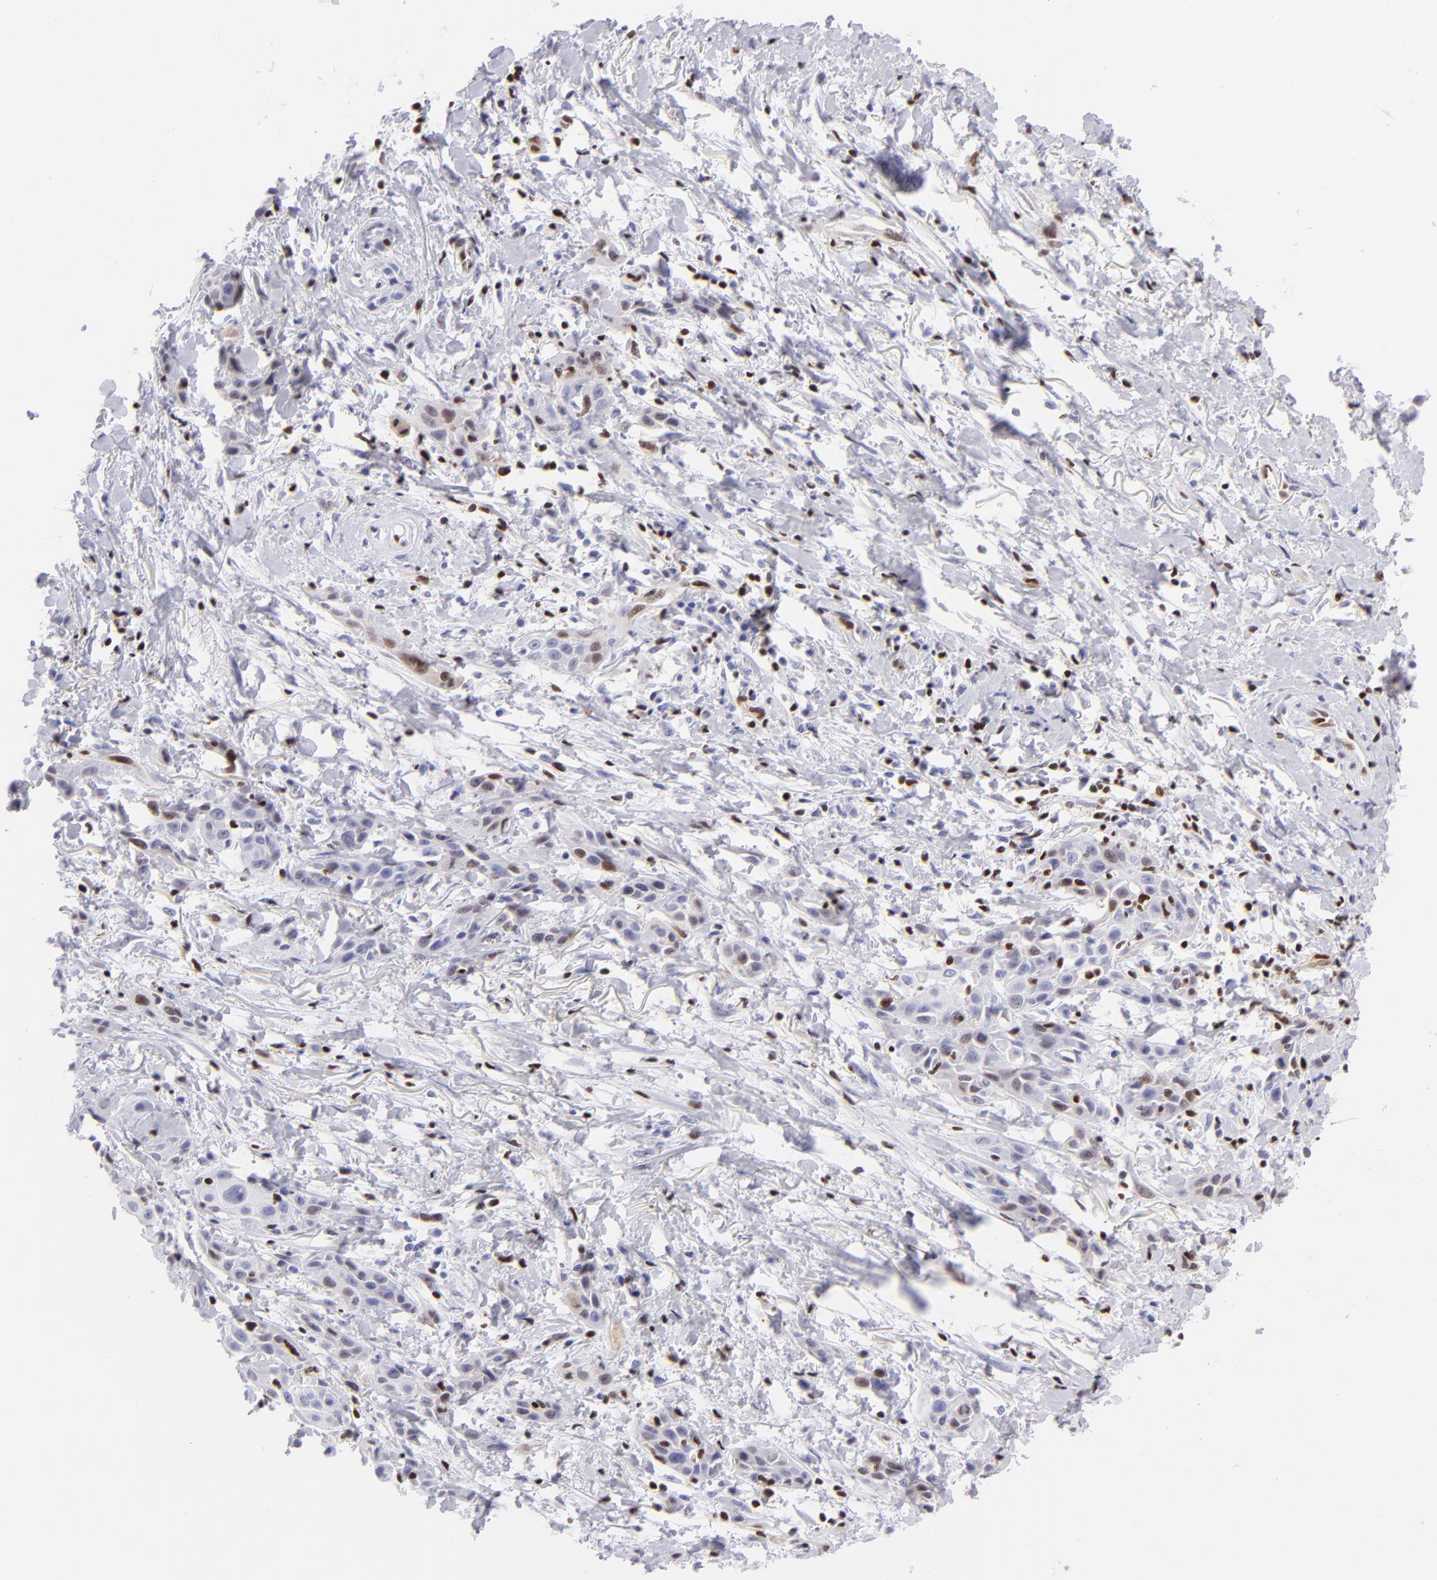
{"staining": {"intensity": "weak", "quantity": "<25%", "location": "nuclear"}, "tissue": "skin cancer", "cell_type": "Tumor cells", "image_type": "cancer", "snomed": [{"axis": "morphology", "description": "Squamous cell carcinoma, NOS"}, {"axis": "topography", "description": "Skin"}, {"axis": "topography", "description": "Anal"}], "caption": "Image shows no significant protein positivity in tumor cells of skin cancer (squamous cell carcinoma).", "gene": "ETS1", "patient": {"sex": "male", "age": 64}}